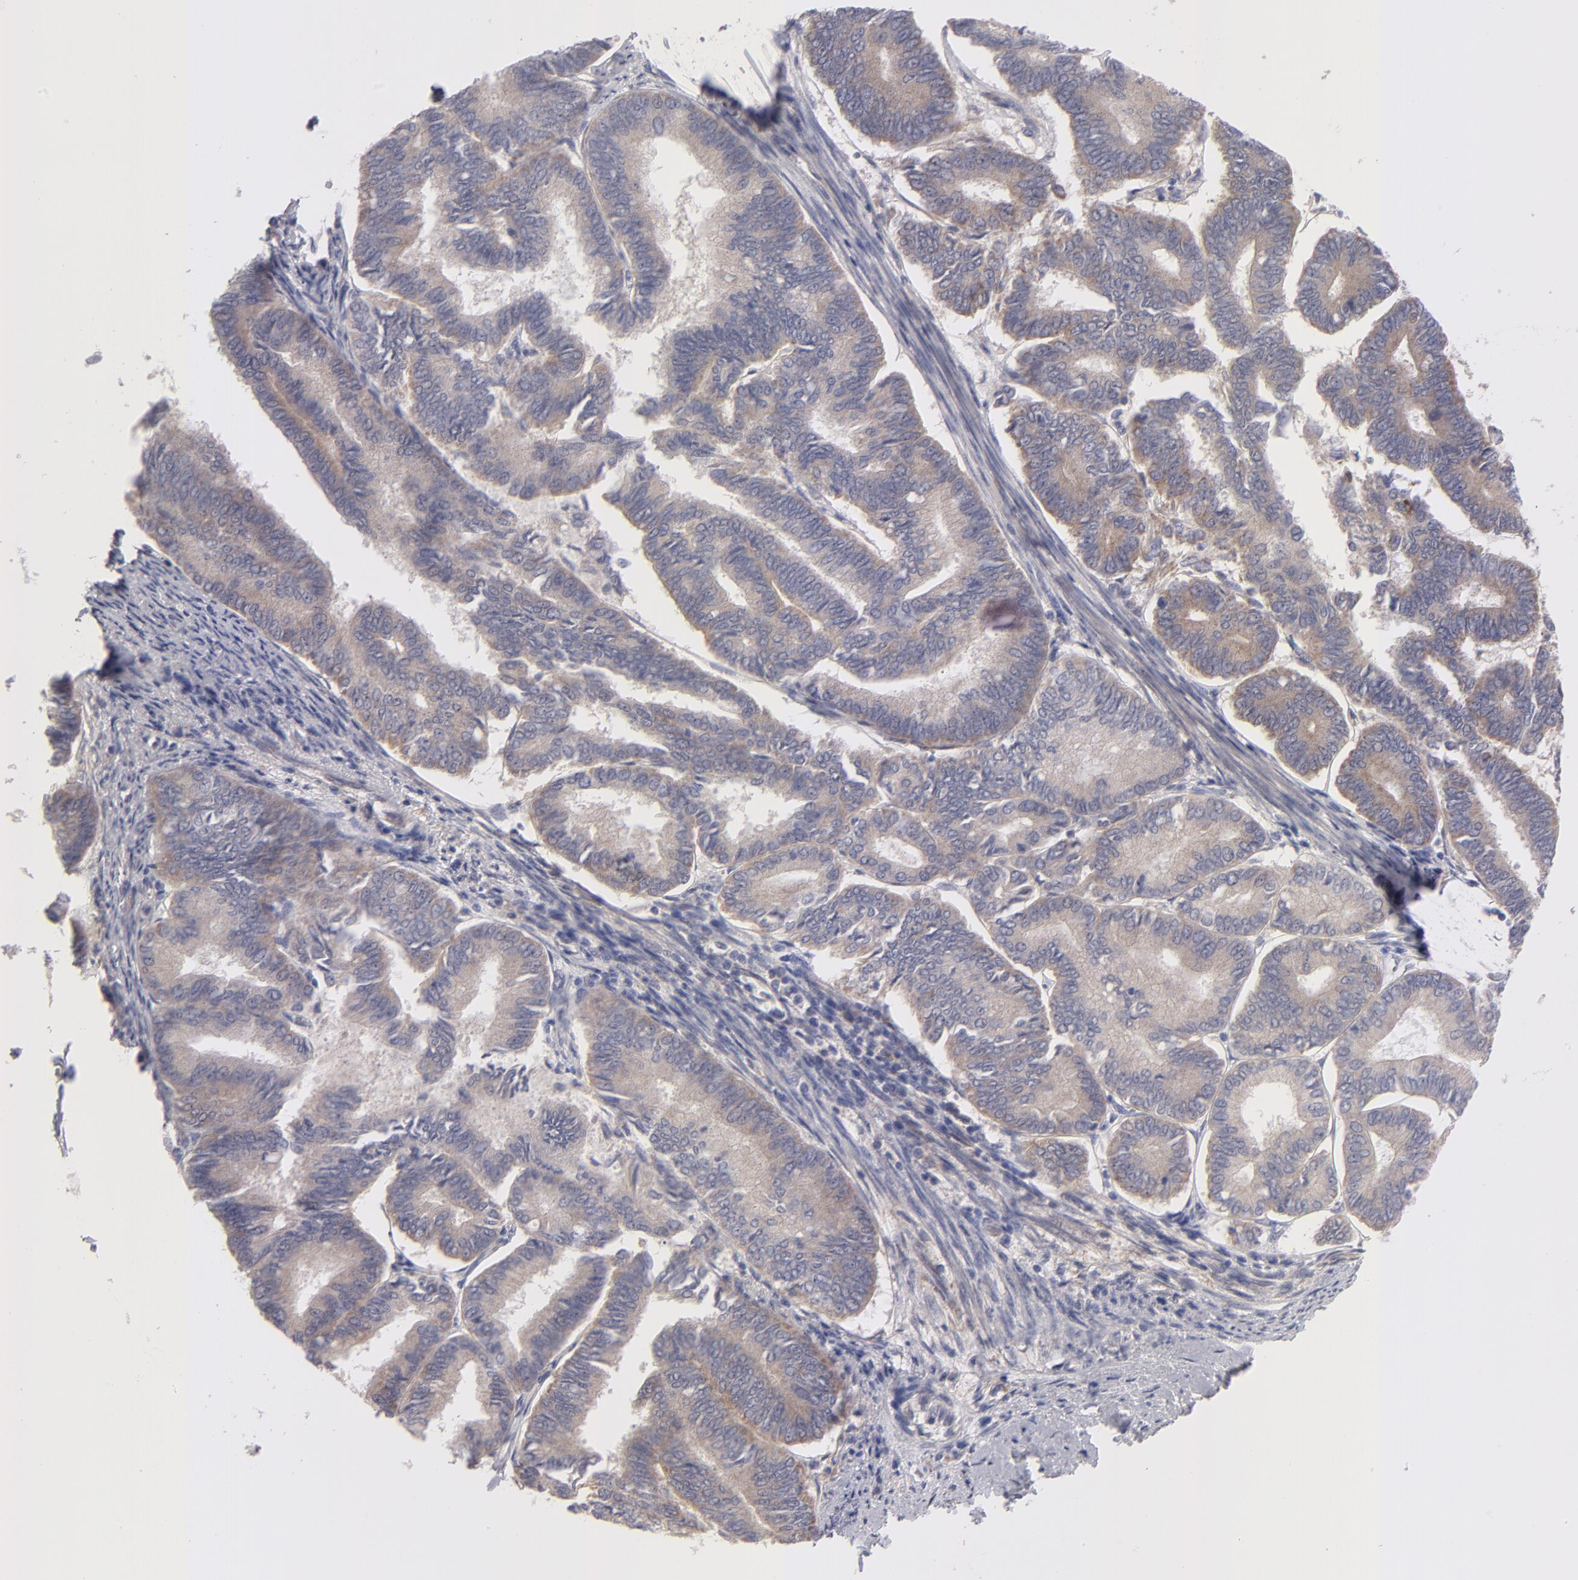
{"staining": {"intensity": "weak", "quantity": ">75%", "location": "cytoplasmic/membranous"}, "tissue": "endometrial cancer", "cell_type": "Tumor cells", "image_type": "cancer", "snomed": [{"axis": "morphology", "description": "Adenocarcinoma, NOS"}, {"axis": "topography", "description": "Endometrium"}], "caption": "This histopathology image demonstrates IHC staining of endometrial cancer, with low weak cytoplasmic/membranous staining in about >75% of tumor cells.", "gene": "HCCS", "patient": {"sex": "female", "age": 86}}